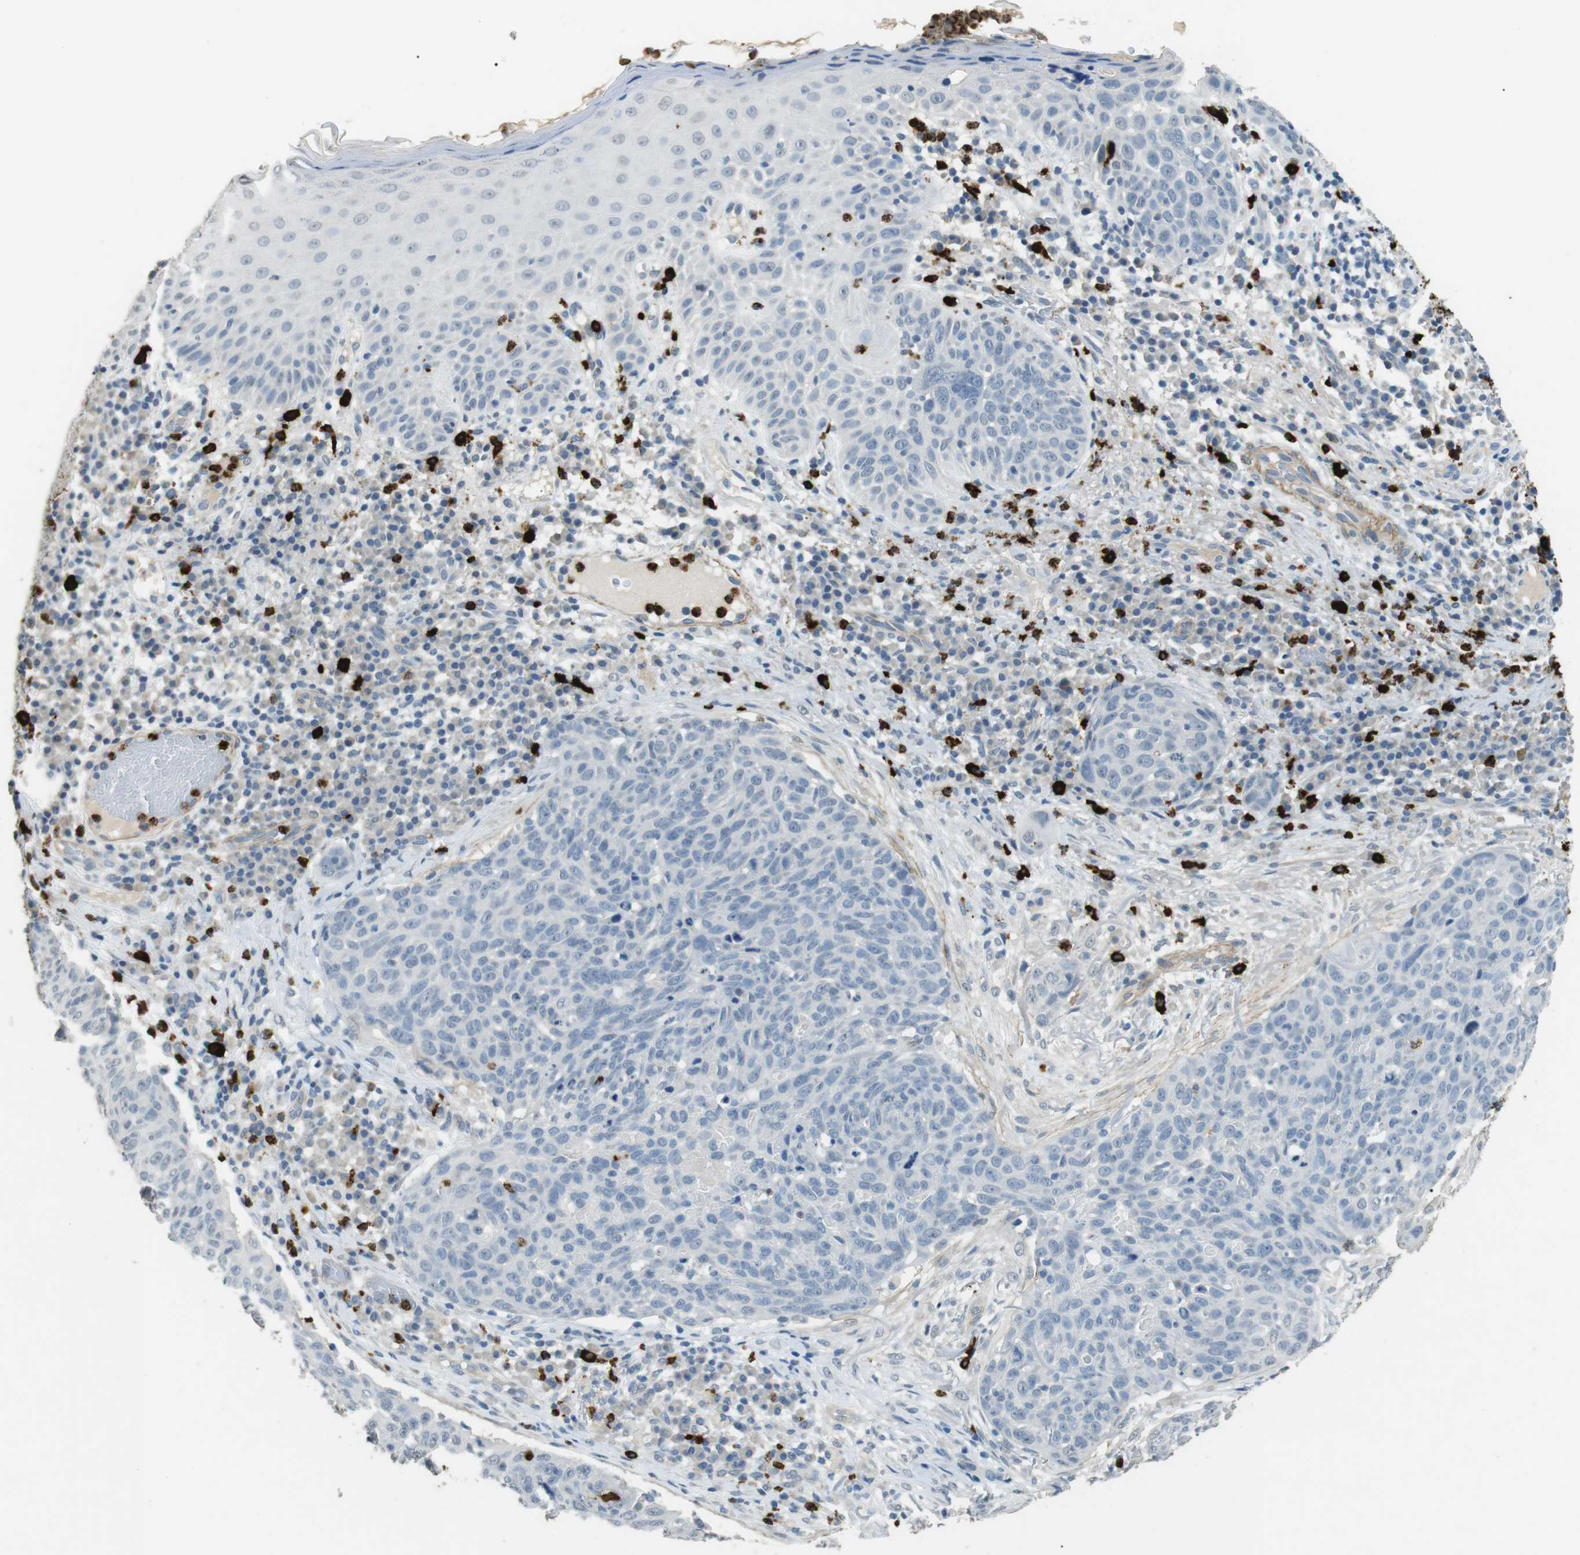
{"staining": {"intensity": "negative", "quantity": "none", "location": "none"}, "tissue": "skin cancer", "cell_type": "Tumor cells", "image_type": "cancer", "snomed": [{"axis": "morphology", "description": "Squamous cell carcinoma, NOS"}, {"axis": "topography", "description": "Skin"}], "caption": "Immunohistochemistry (IHC) of skin cancer demonstrates no expression in tumor cells.", "gene": "GZMM", "patient": {"sex": "male", "age": 24}}